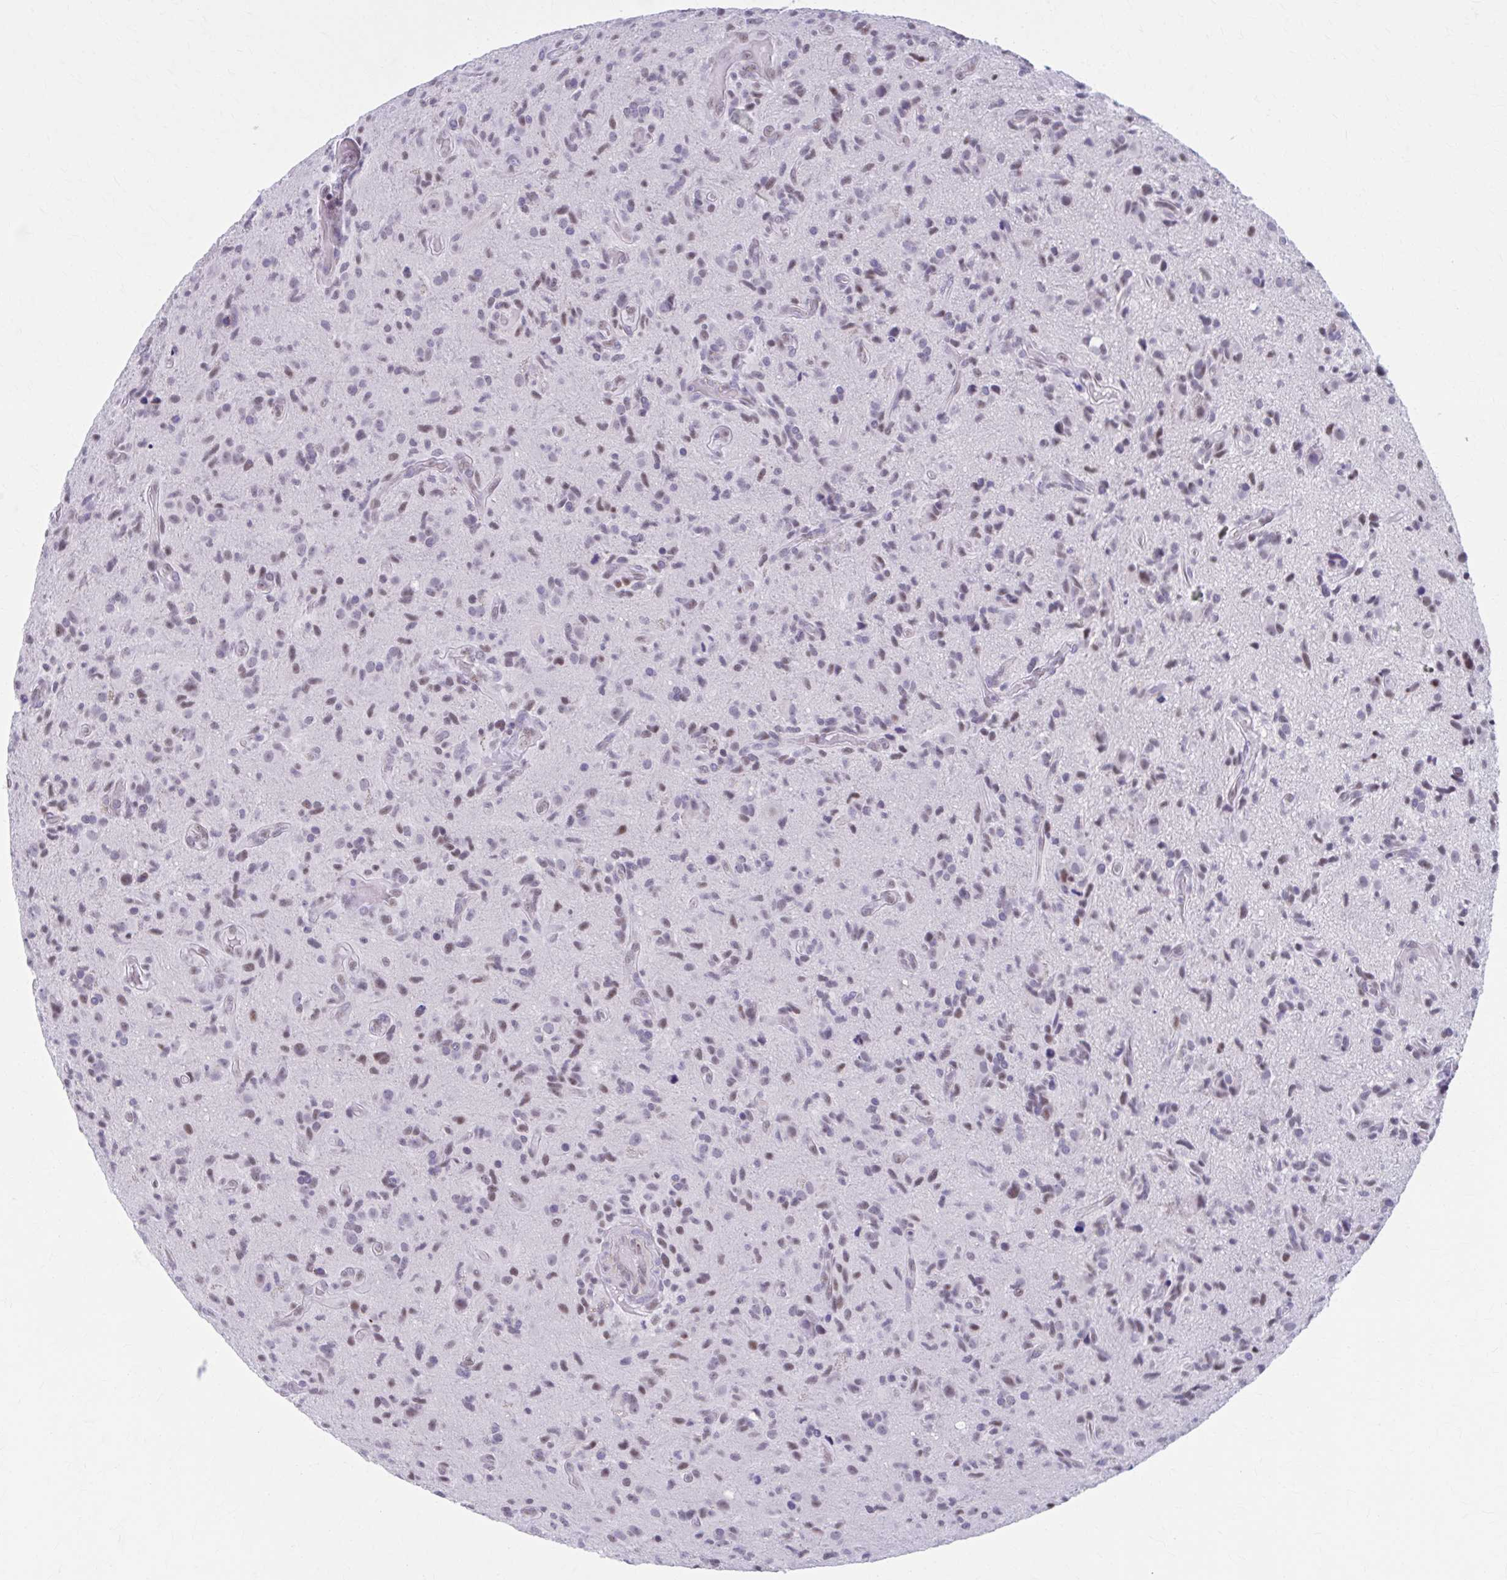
{"staining": {"intensity": "weak", "quantity": "25%-75%", "location": "nuclear"}, "tissue": "glioma", "cell_type": "Tumor cells", "image_type": "cancer", "snomed": [{"axis": "morphology", "description": "Glioma, malignant, High grade"}, {"axis": "topography", "description": "Brain"}], "caption": "Weak nuclear protein expression is appreciated in about 25%-75% of tumor cells in glioma. (Brightfield microscopy of DAB IHC at high magnification).", "gene": "CCDC105", "patient": {"sex": "male", "age": 55}}